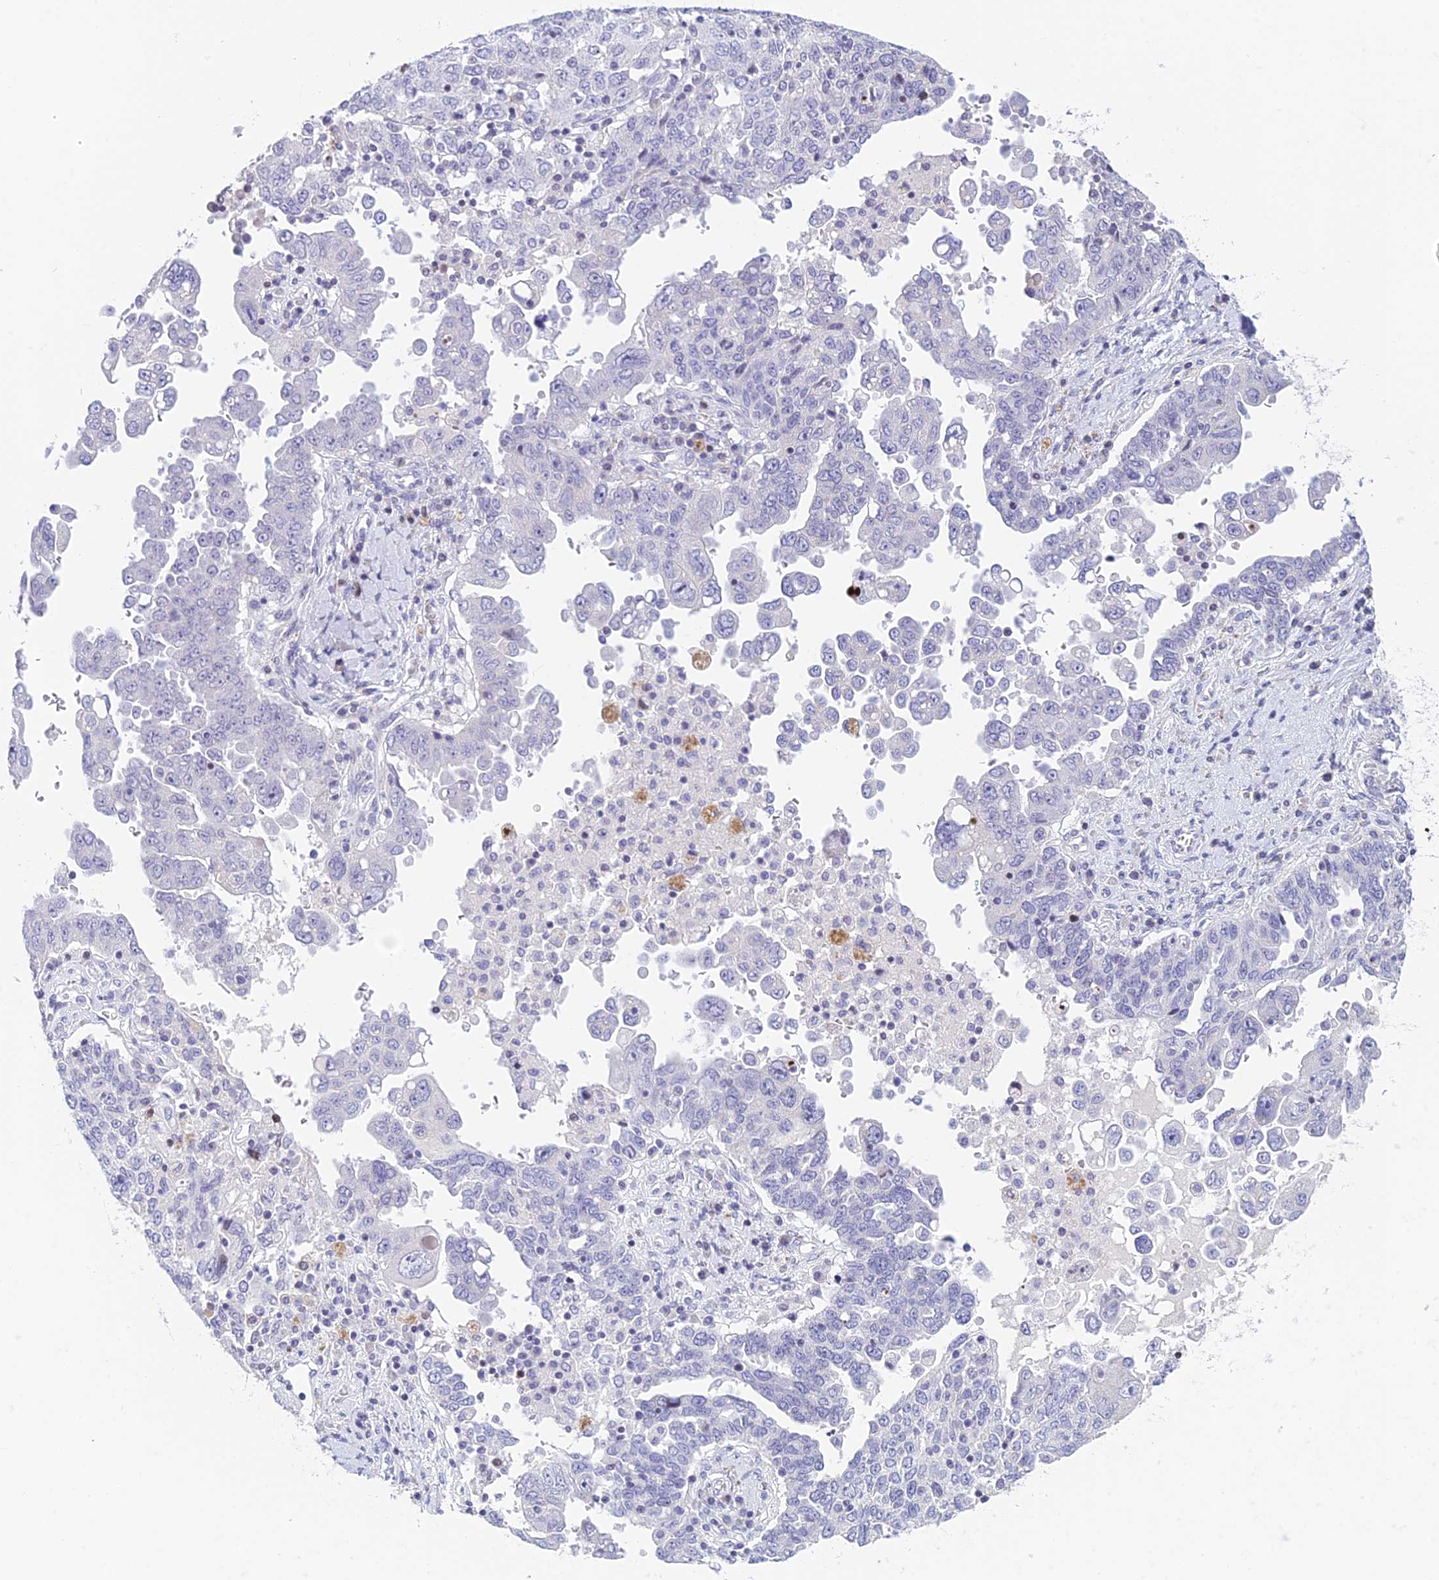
{"staining": {"intensity": "negative", "quantity": "none", "location": "none"}, "tissue": "ovarian cancer", "cell_type": "Tumor cells", "image_type": "cancer", "snomed": [{"axis": "morphology", "description": "Carcinoma, endometroid"}, {"axis": "topography", "description": "Ovary"}], "caption": "Immunohistochemistry (IHC) of ovarian cancer (endometroid carcinoma) reveals no expression in tumor cells.", "gene": "REXO5", "patient": {"sex": "female", "age": 62}}